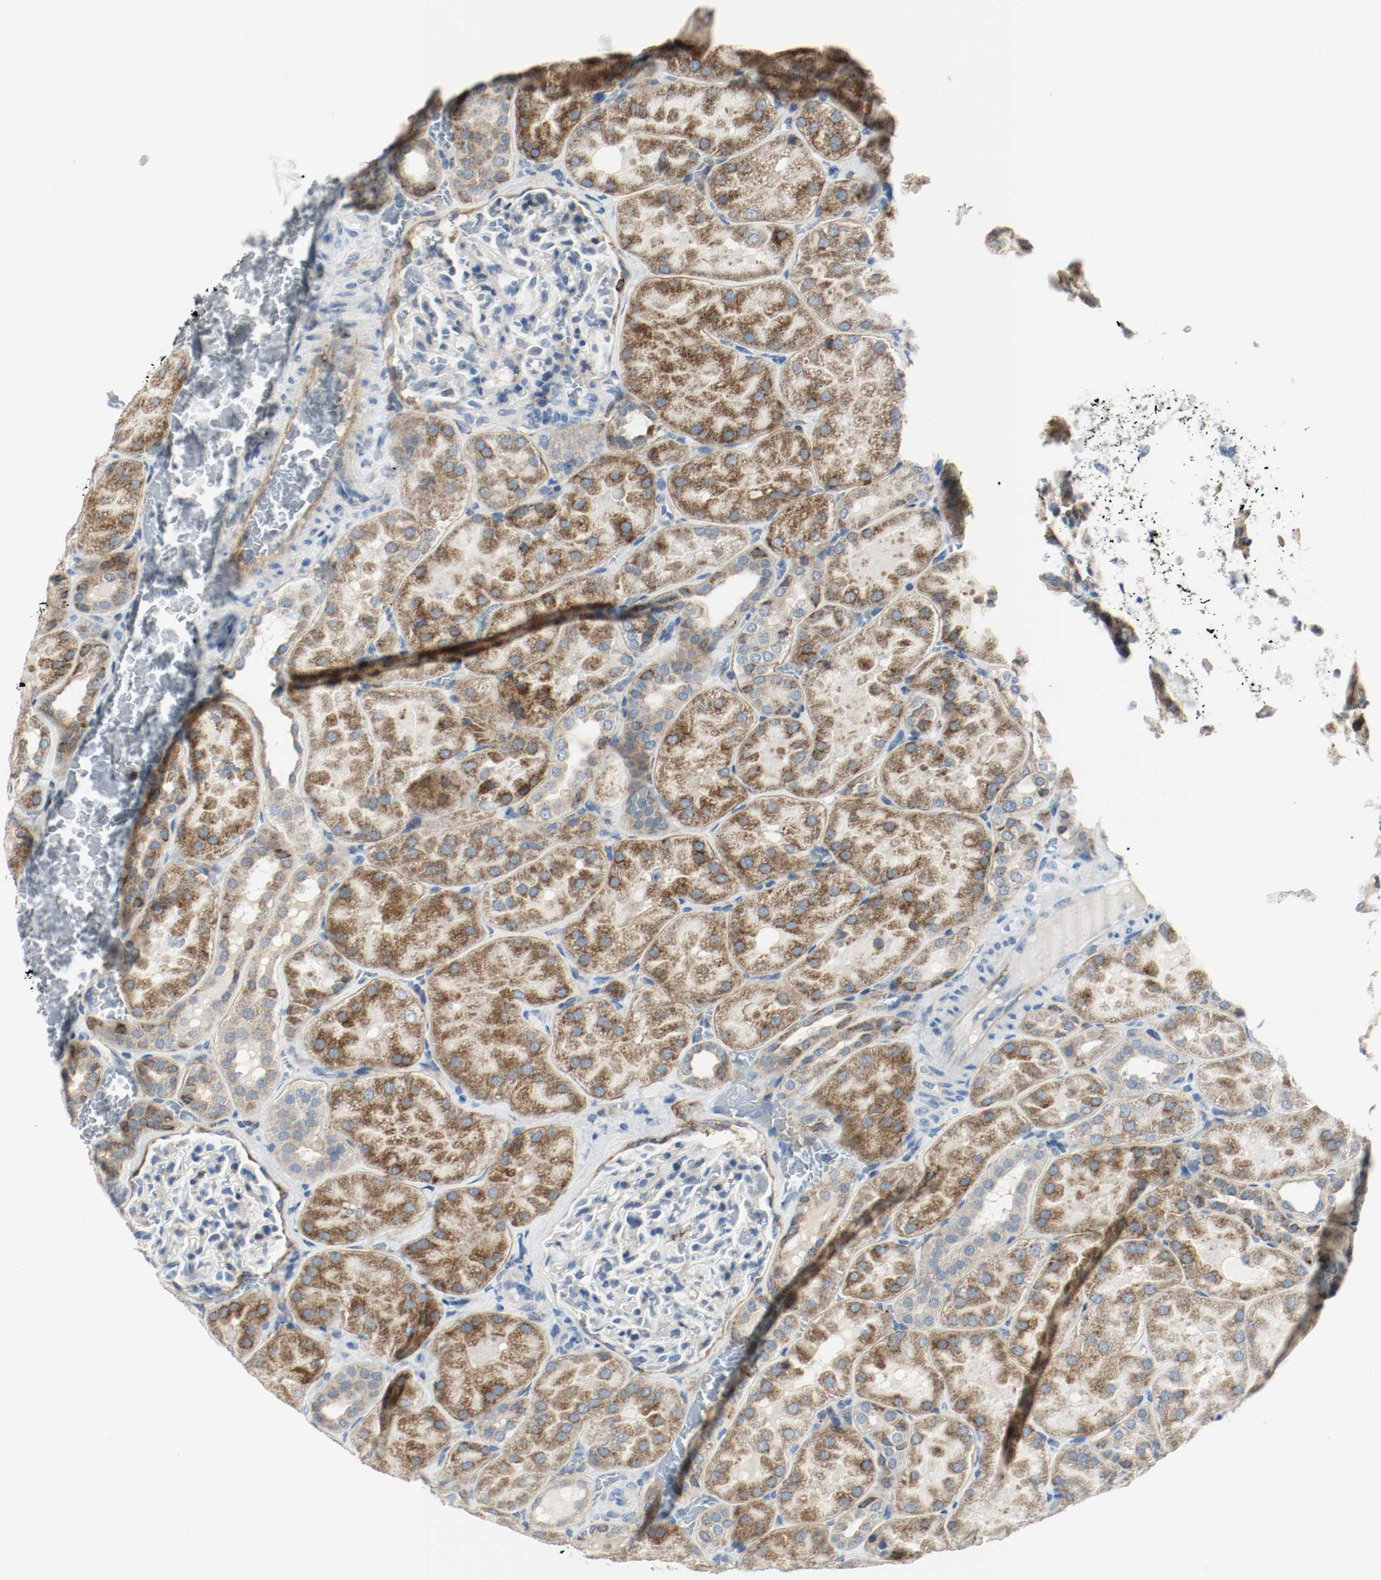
{"staining": {"intensity": "negative", "quantity": "none", "location": "none"}, "tissue": "kidney", "cell_type": "Cells in glomeruli", "image_type": "normal", "snomed": [{"axis": "morphology", "description": "Normal tissue, NOS"}, {"axis": "topography", "description": "Kidney"}], "caption": "This is an immunohistochemistry (IHC) photomicrograph of normal kidney. There is no positivity in cells in glomeruli.", "gene": "LAMB1", "patient": {"sex": "male", "age": 28}}